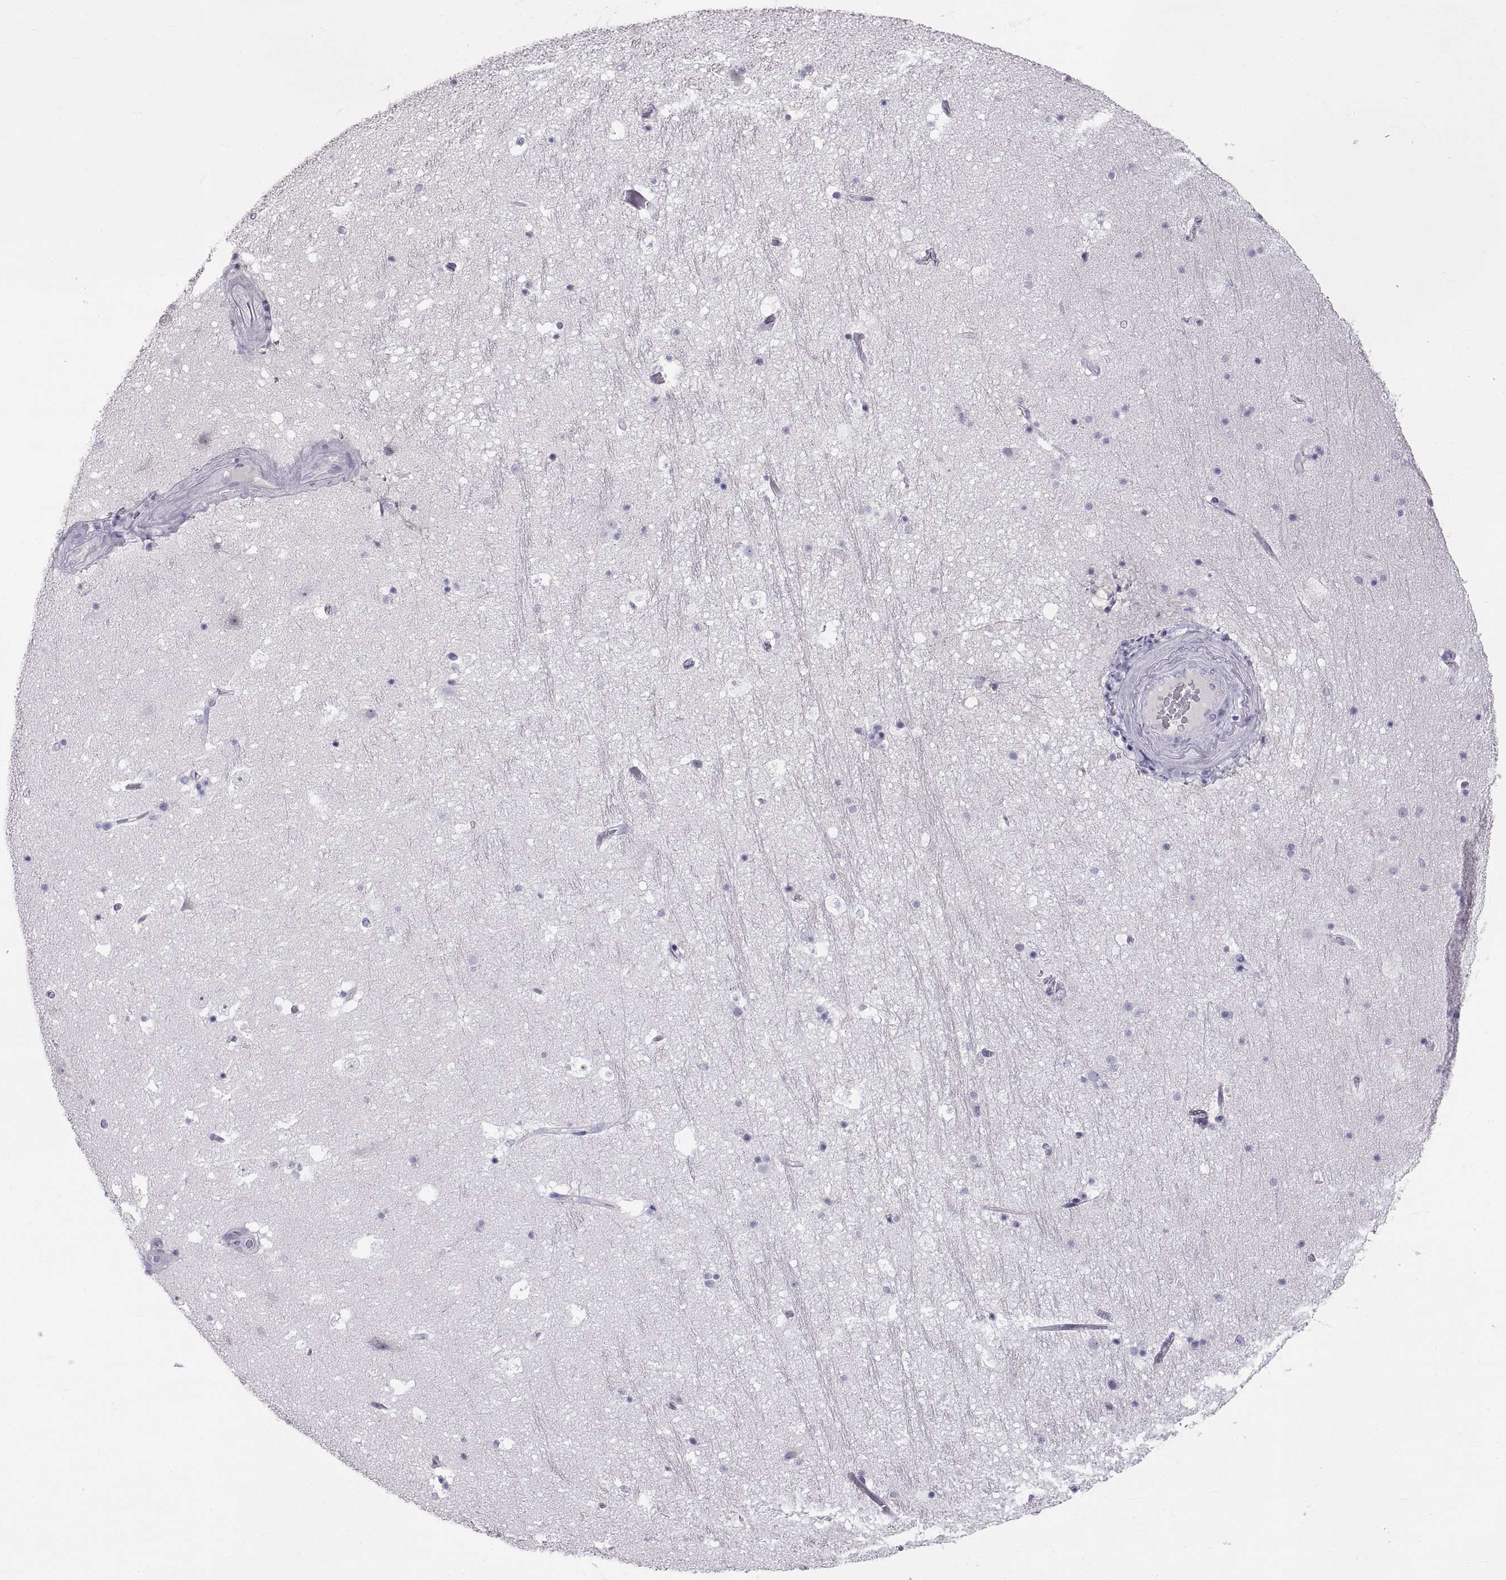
{"staining": {"intensity": "negative", "quantity": "none", "location": "none"}, "tissue": "hippocampus", "cell_type": "Glial cells", "image_type": "normal", "snomed": [{"axis": "morphology", "description": "Normal tissue, NOS"}, {"axis": "topography", "description": "Hippocampus"}], "caption": "Hippocampus stained for a protein using immunohistochemistry shows no expression glial cells.", "gene": "WFDC8", "patient": {"sex": "male", "age": 51}}